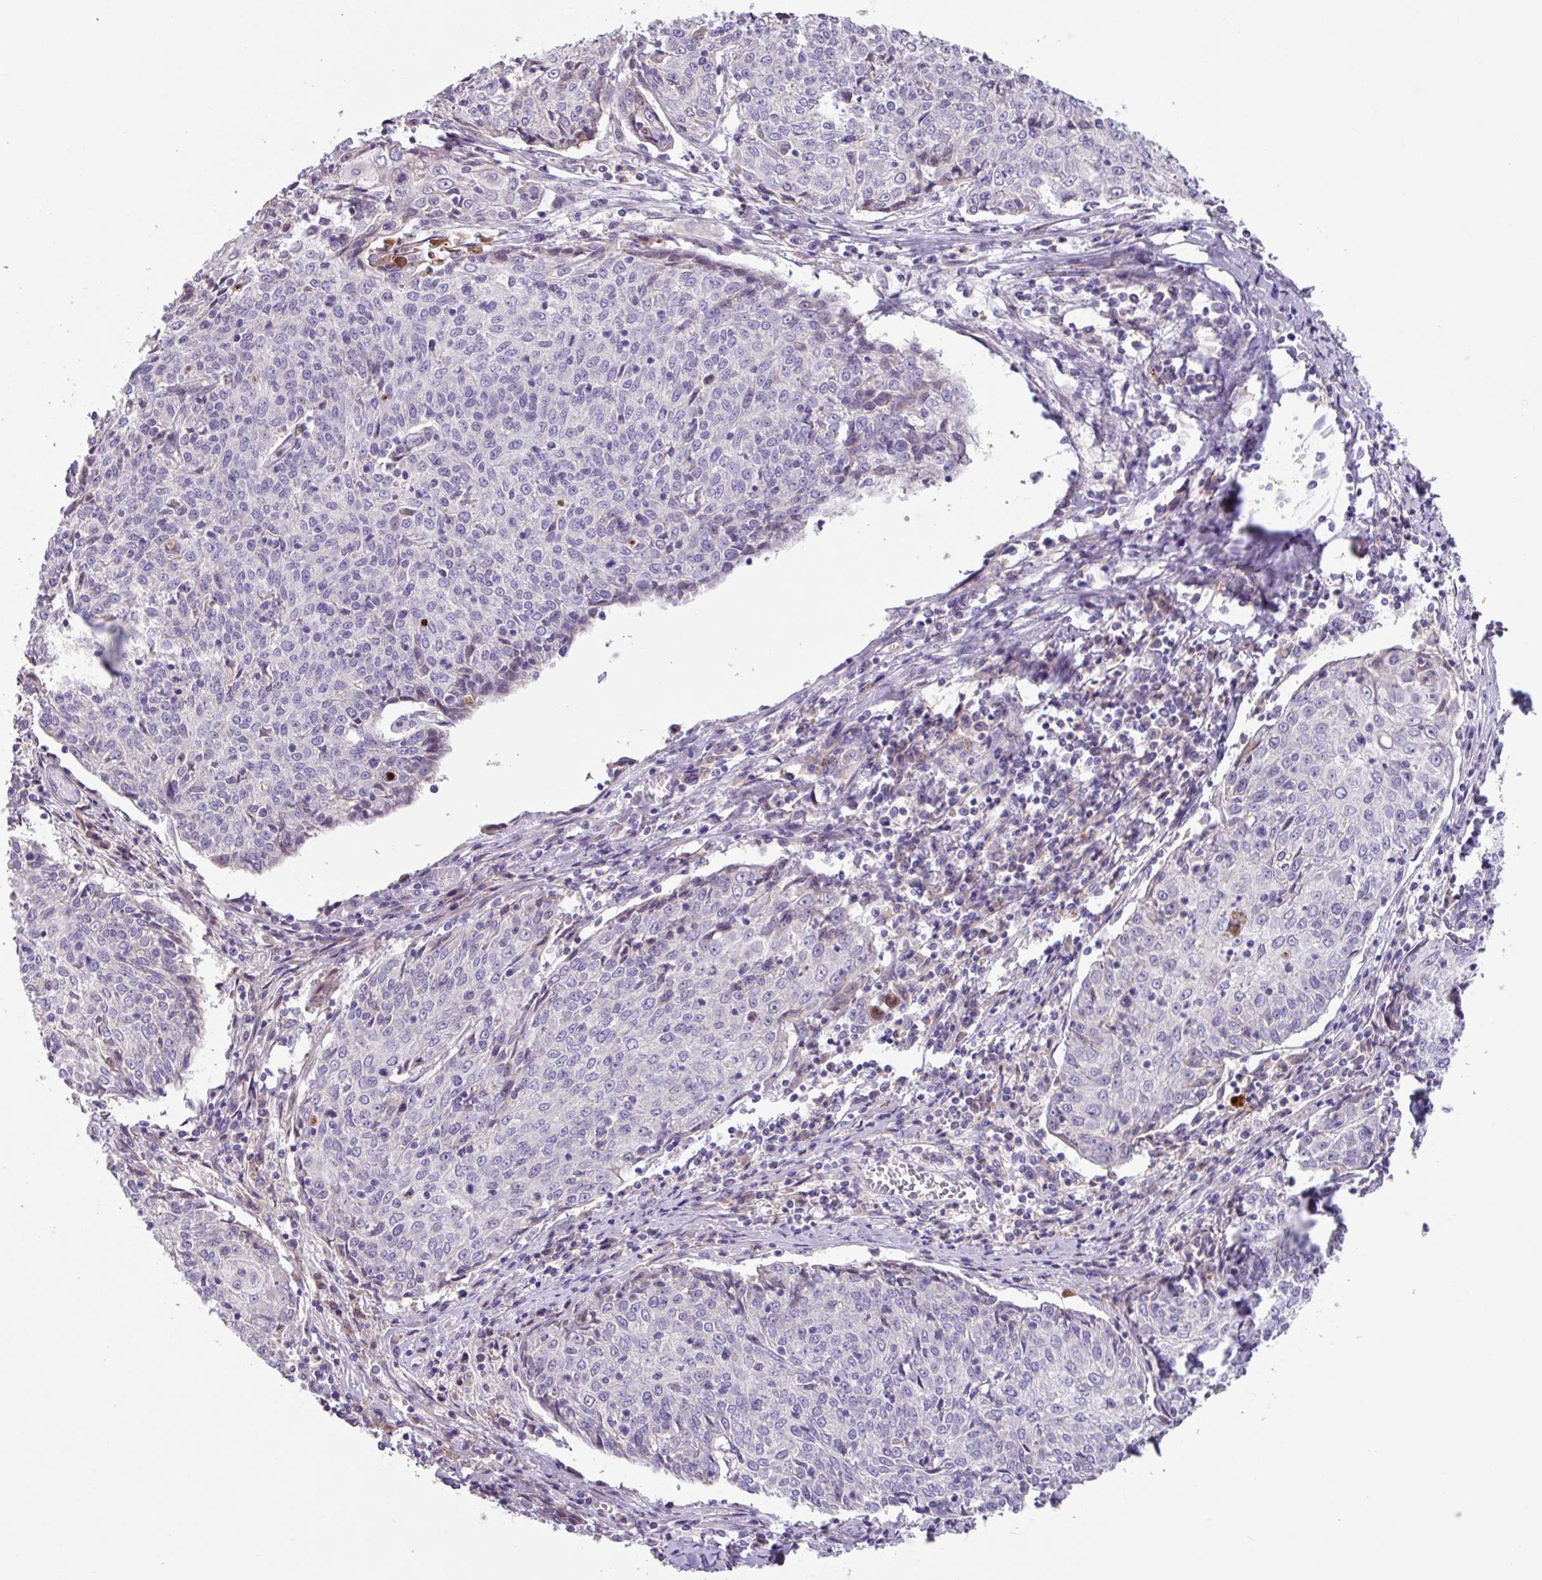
{"staining": {"intensity": "negative", "quantity": "none", "location": "none"}, "tissue": "cervical cancer", "cell_type": "Tumor cells", "image_type": "cancer", "snomed": [{"axis": "morphology", "description": "Squamous cell carcinoma, NOS"}, {"axis": "topography", "description": "Cervix"}], "caption": "Immunohistochemistry micrograph of cervical cancer stained for a protein (brown), which displays no positivity in tumor cells.", "gene": "IQCJ", "patient": {"sex": "female", "age": 48}}